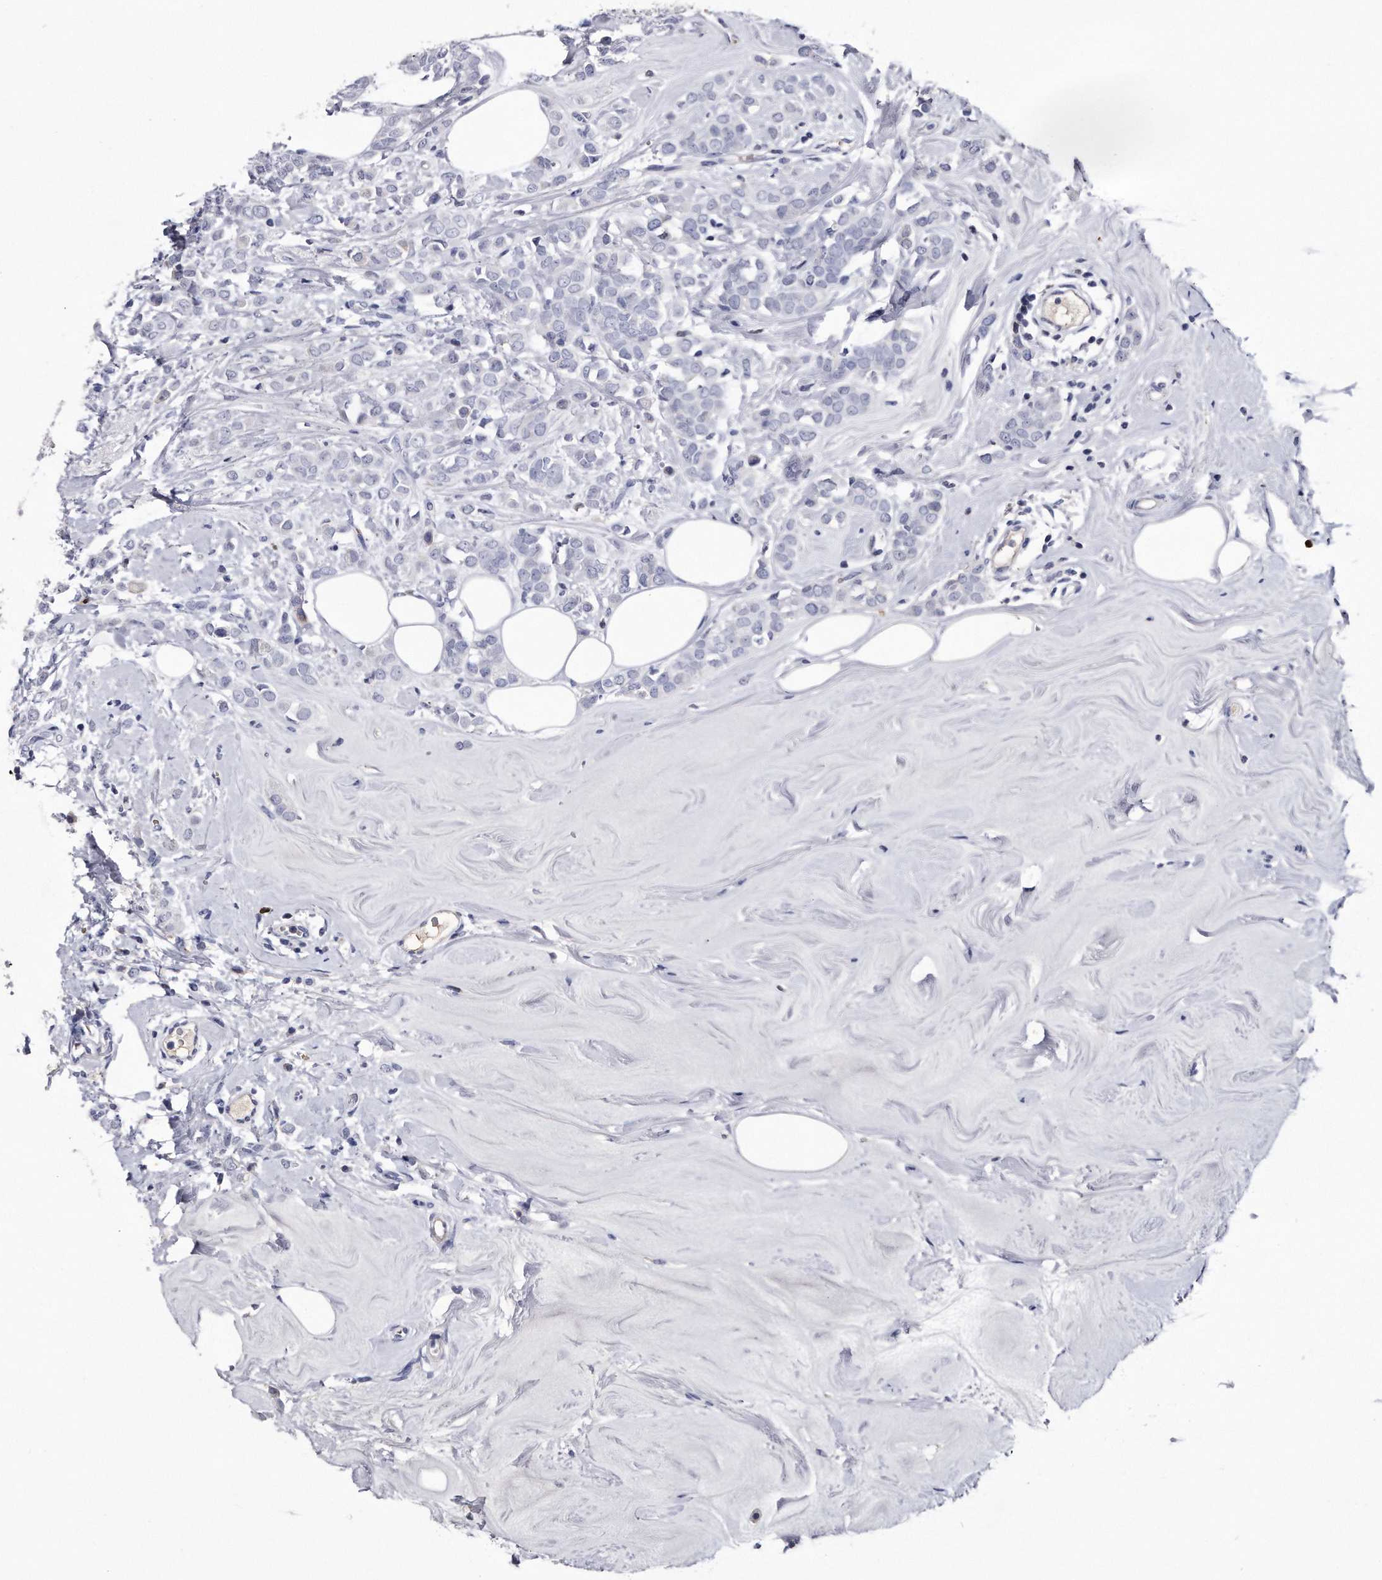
{"staining": {"intensity": "negative", "quantity": "none", "location": "none"}, "tissue": "breast cancer", "cell_type": "Tumor cells", "image_type": "cancer", "snomed": [{"axis": "morphology", "description": "Lobular carcinoma"}, {"axis": "topography", "description": "Breast"}], "caption": "Tumor cells show no significant protein staining in lobular carcinoma (breast).", "gene": "KCTD8", "patient": {"sex": "female", "age": 47}}